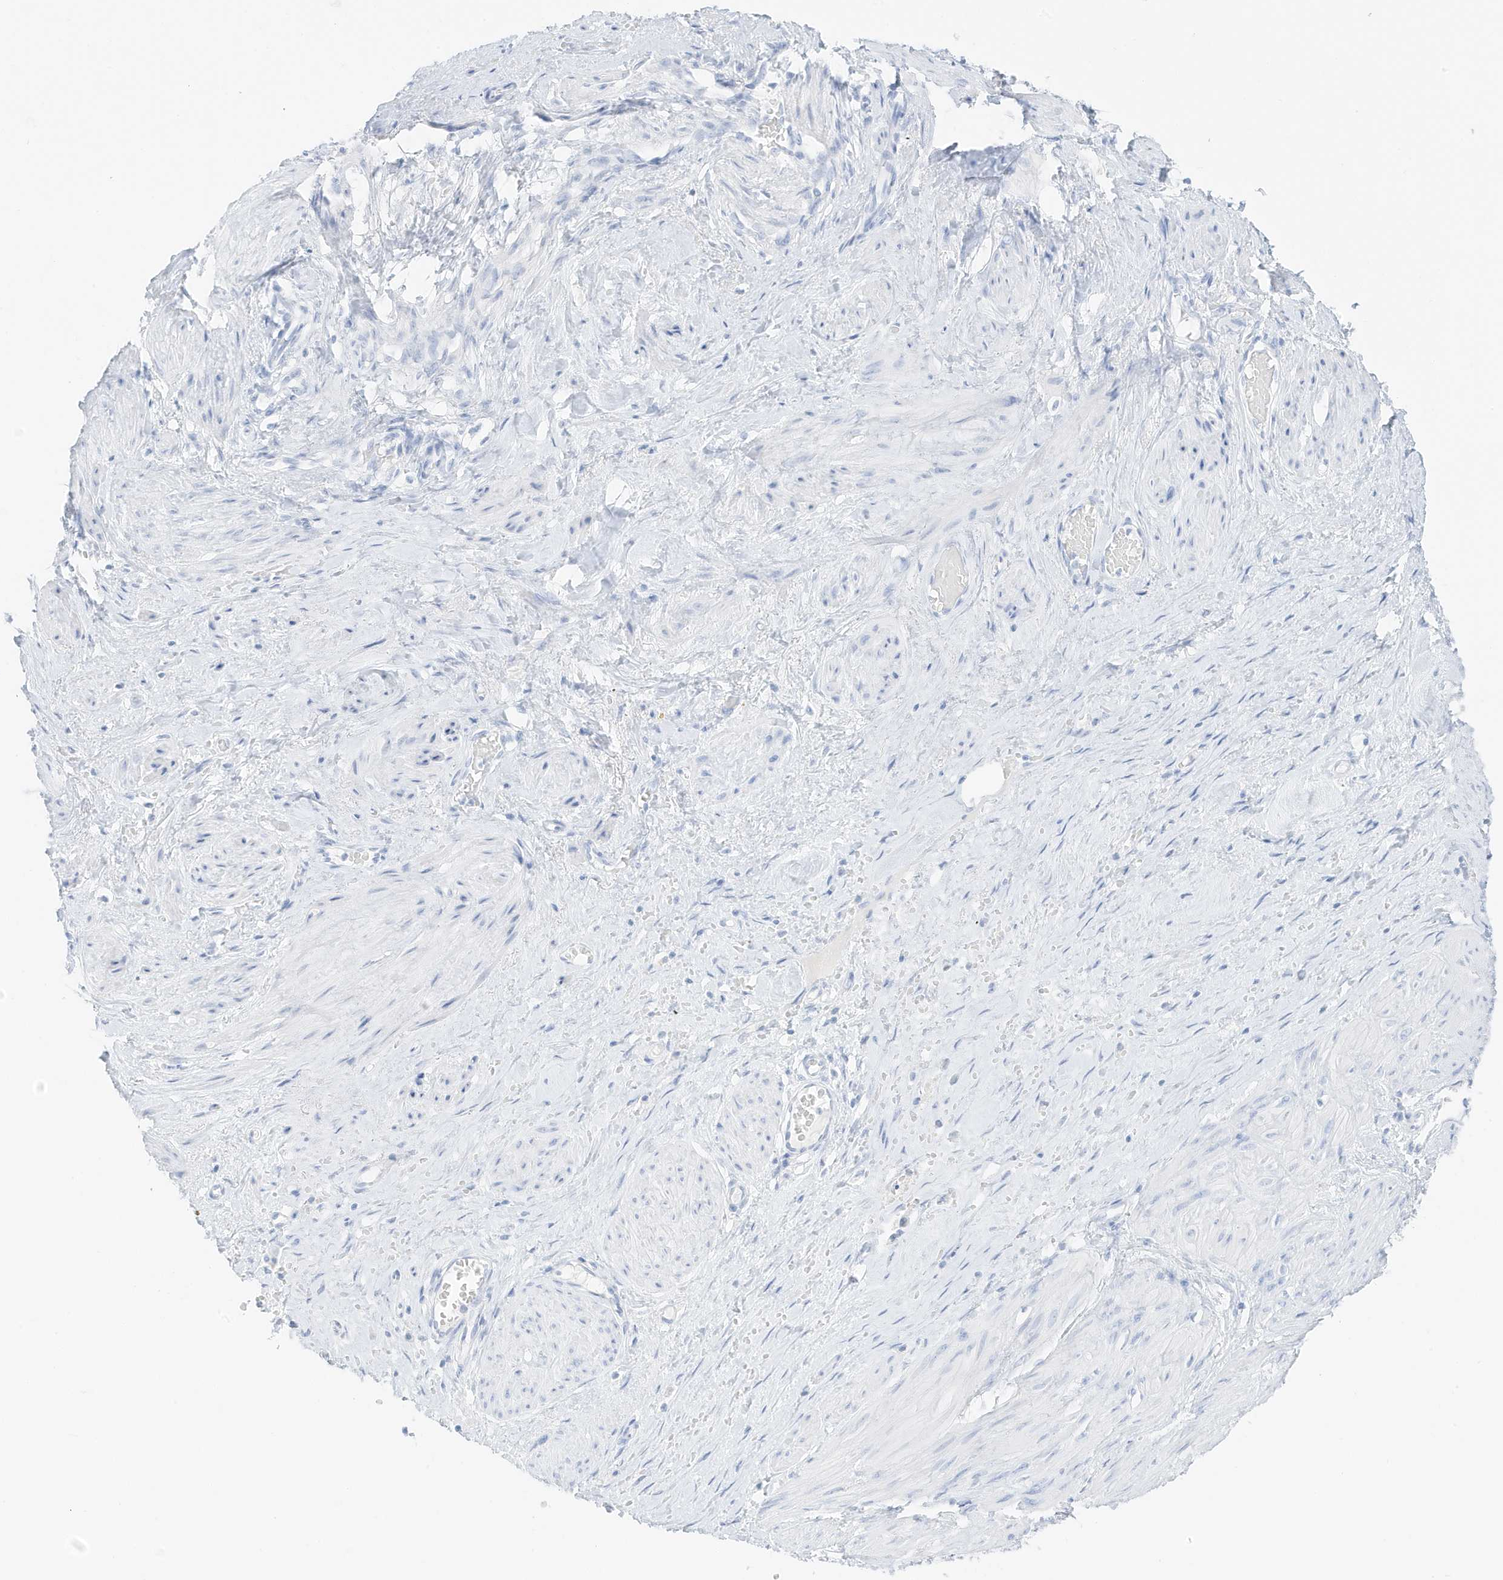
{"staining": {"intensity": "negative", "quantity": "none", "location": "none"}, "tissue": "smooth muscle", "cell_type": "Smooth muscle cells", "image_type": "normal", "snomed": [{"axis": "morphology", "description": "Normal tissue, NOS"}, {"axis": "topography", "description": "Endometrium"}], "caption": "High magnification brightfield microscopy of unremarkable smooth muscle stained with DAB (brown) and counterstained with hematoxylin (blue): smooth muscle cells show no significant expression.", "gene": "SLC22A13", "patient": {"sex": "female", "age": 33}}